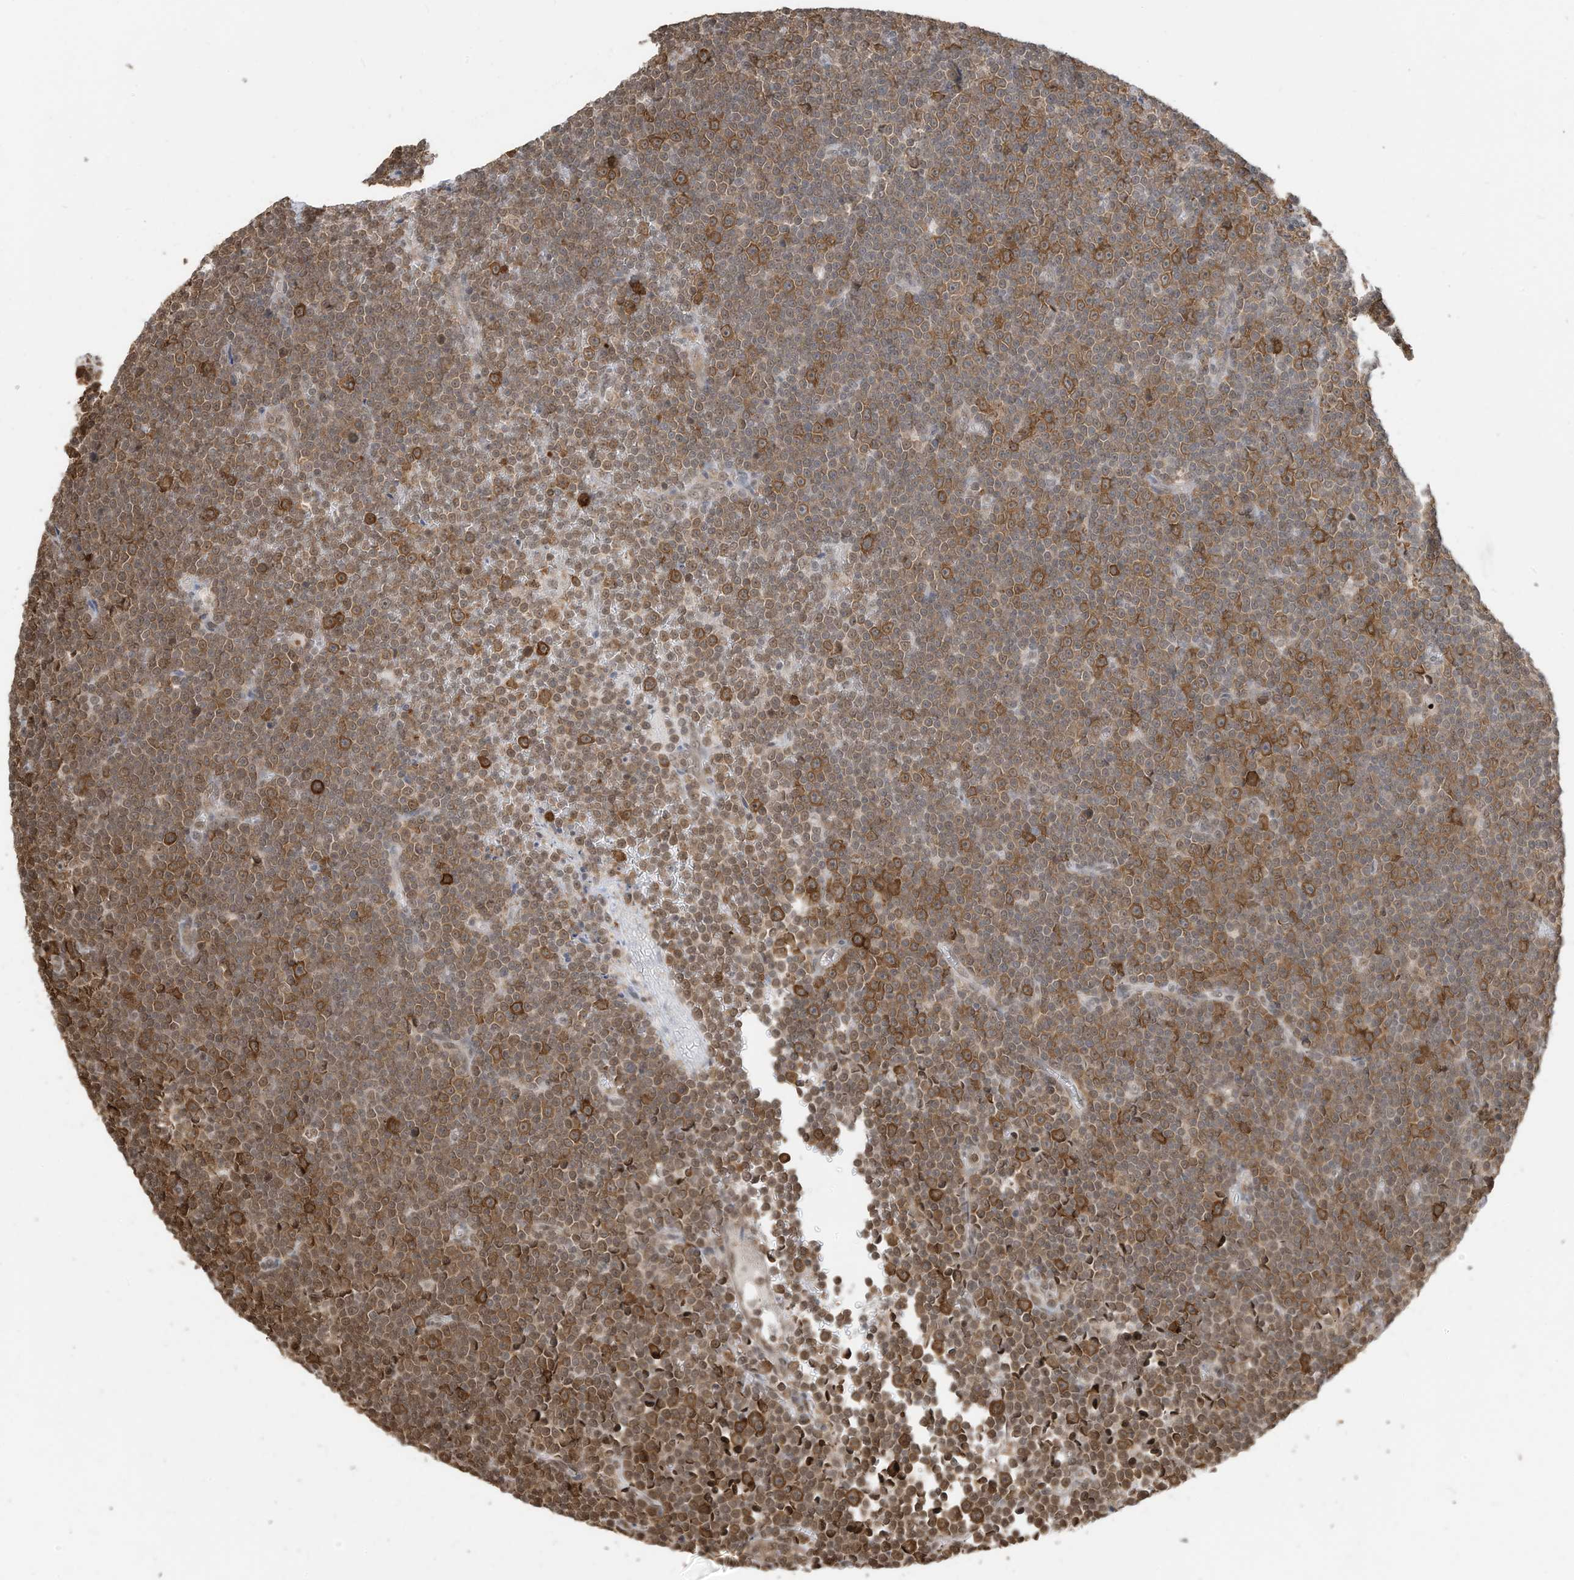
{"staining": {"intensity": "moderate", "quantity": ">75%", "location": "cytoplasmic/membranous"}, "tissue": "lymphoma", "cell_type": "Tumor cells", "image_type": "cancer", "snomed": [{"axis": "morphology", "description": "Malignant lymphoma, non-Hodgkin's type, Low grade"}, {"axis": "topography", "description": "Lymph node"}], "caption": "Immunohistochemical staining of human malignant lymphoma, non-Hodgkin's type (low-grade) demonstrates moderate cytoplasmic/membranous protein staining in about >75% of tumor cells.", "gene": "ZNF195", "patient": {"sex": "female", "age": 67}}